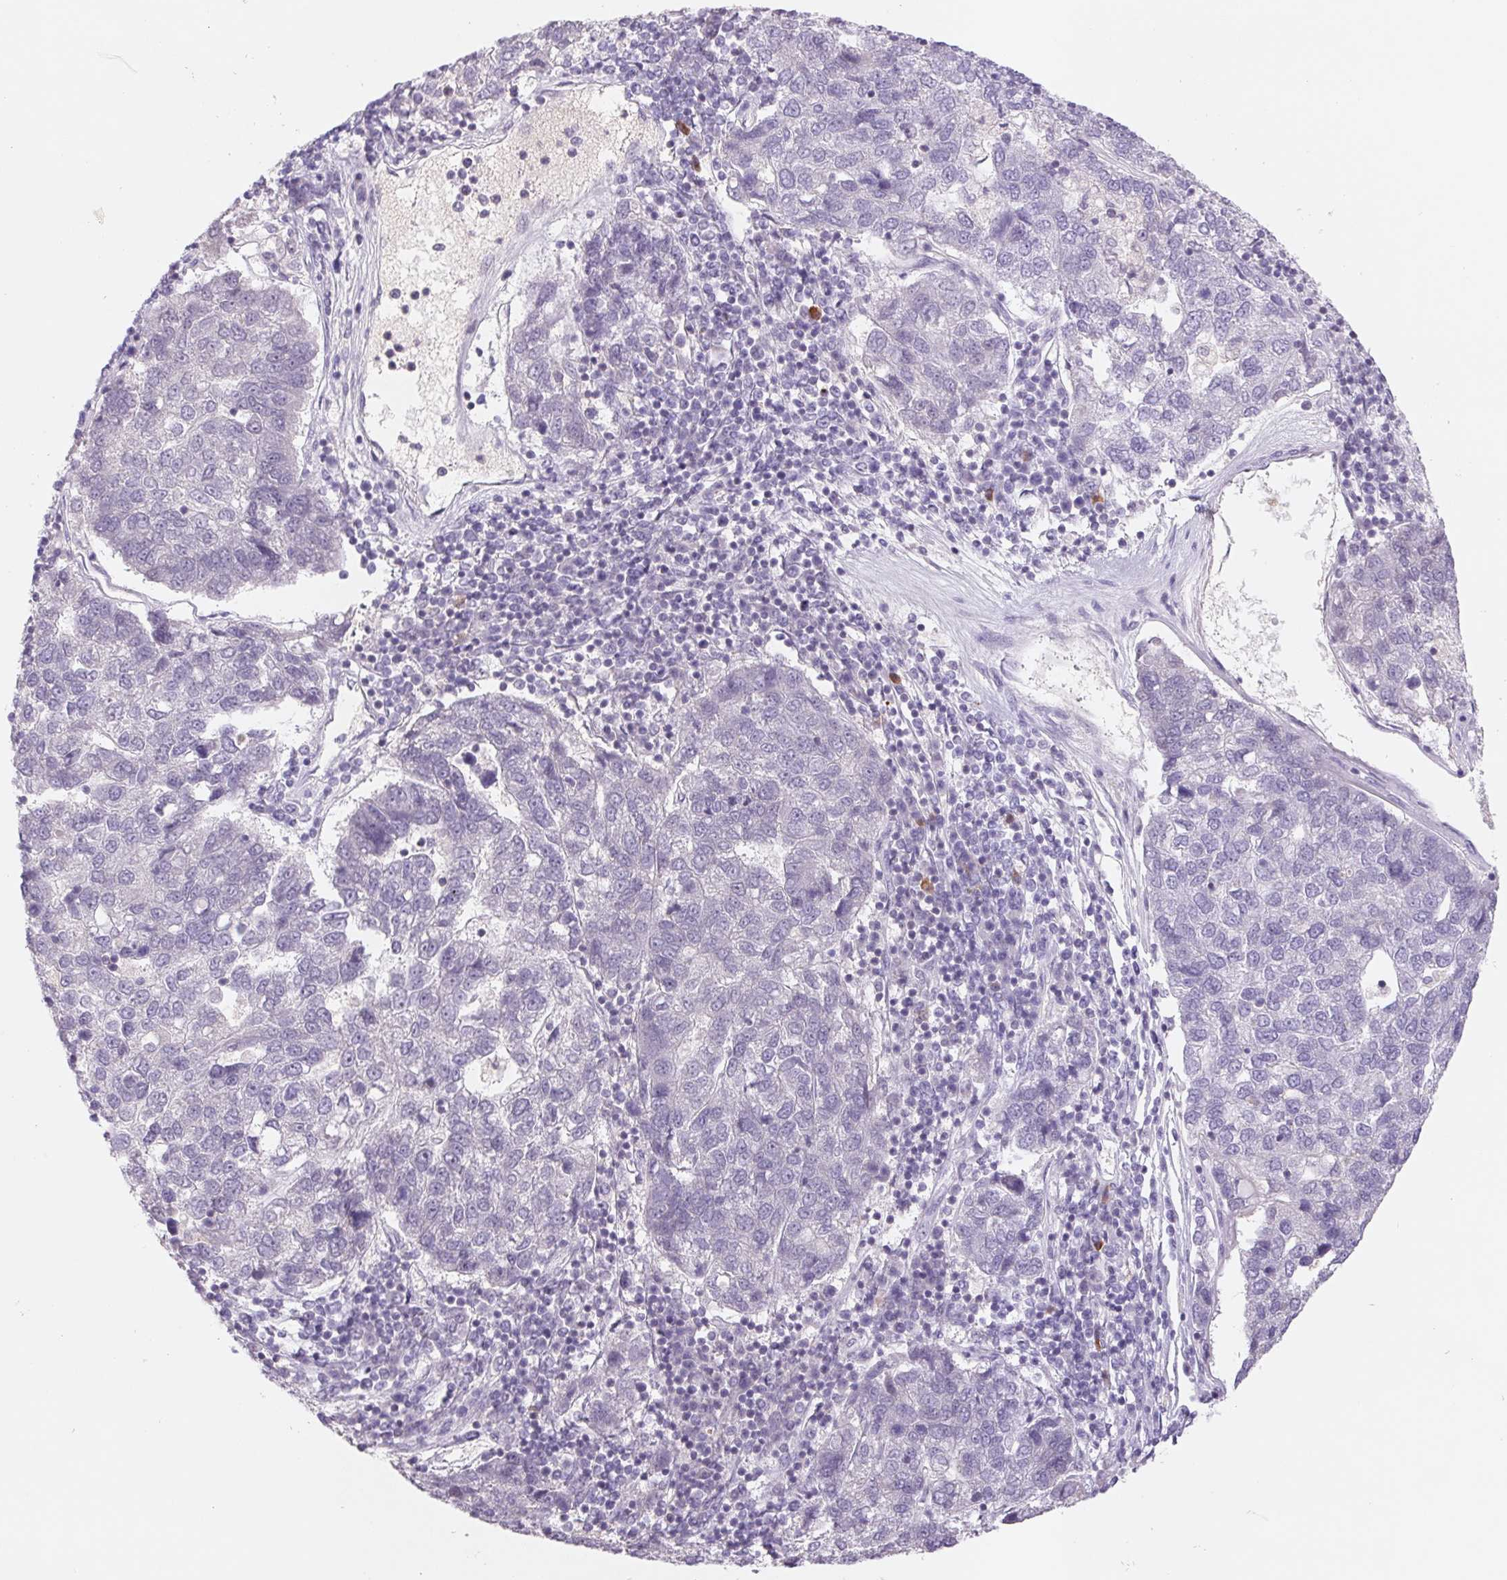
{"staining": {"intensity": "negative", "quantity": "none", "location": "none"}, "tissue": "pancreatic cancer", "cell_type": "Tumor cells", "image_type": "cancer", "snomed": [{"axis": "morphology", "description": "Adenocarcinoma, NOS"}, {"axis": "topography", "description": "Pancreas"}], "caption": "DAB immunohistochemical staining of human pancreatic cancer (adenocarcinoma) displays no significant staining in tumor cells.", "gene": "KIF26A", "patient": {"sex": "female", "age": 61}}